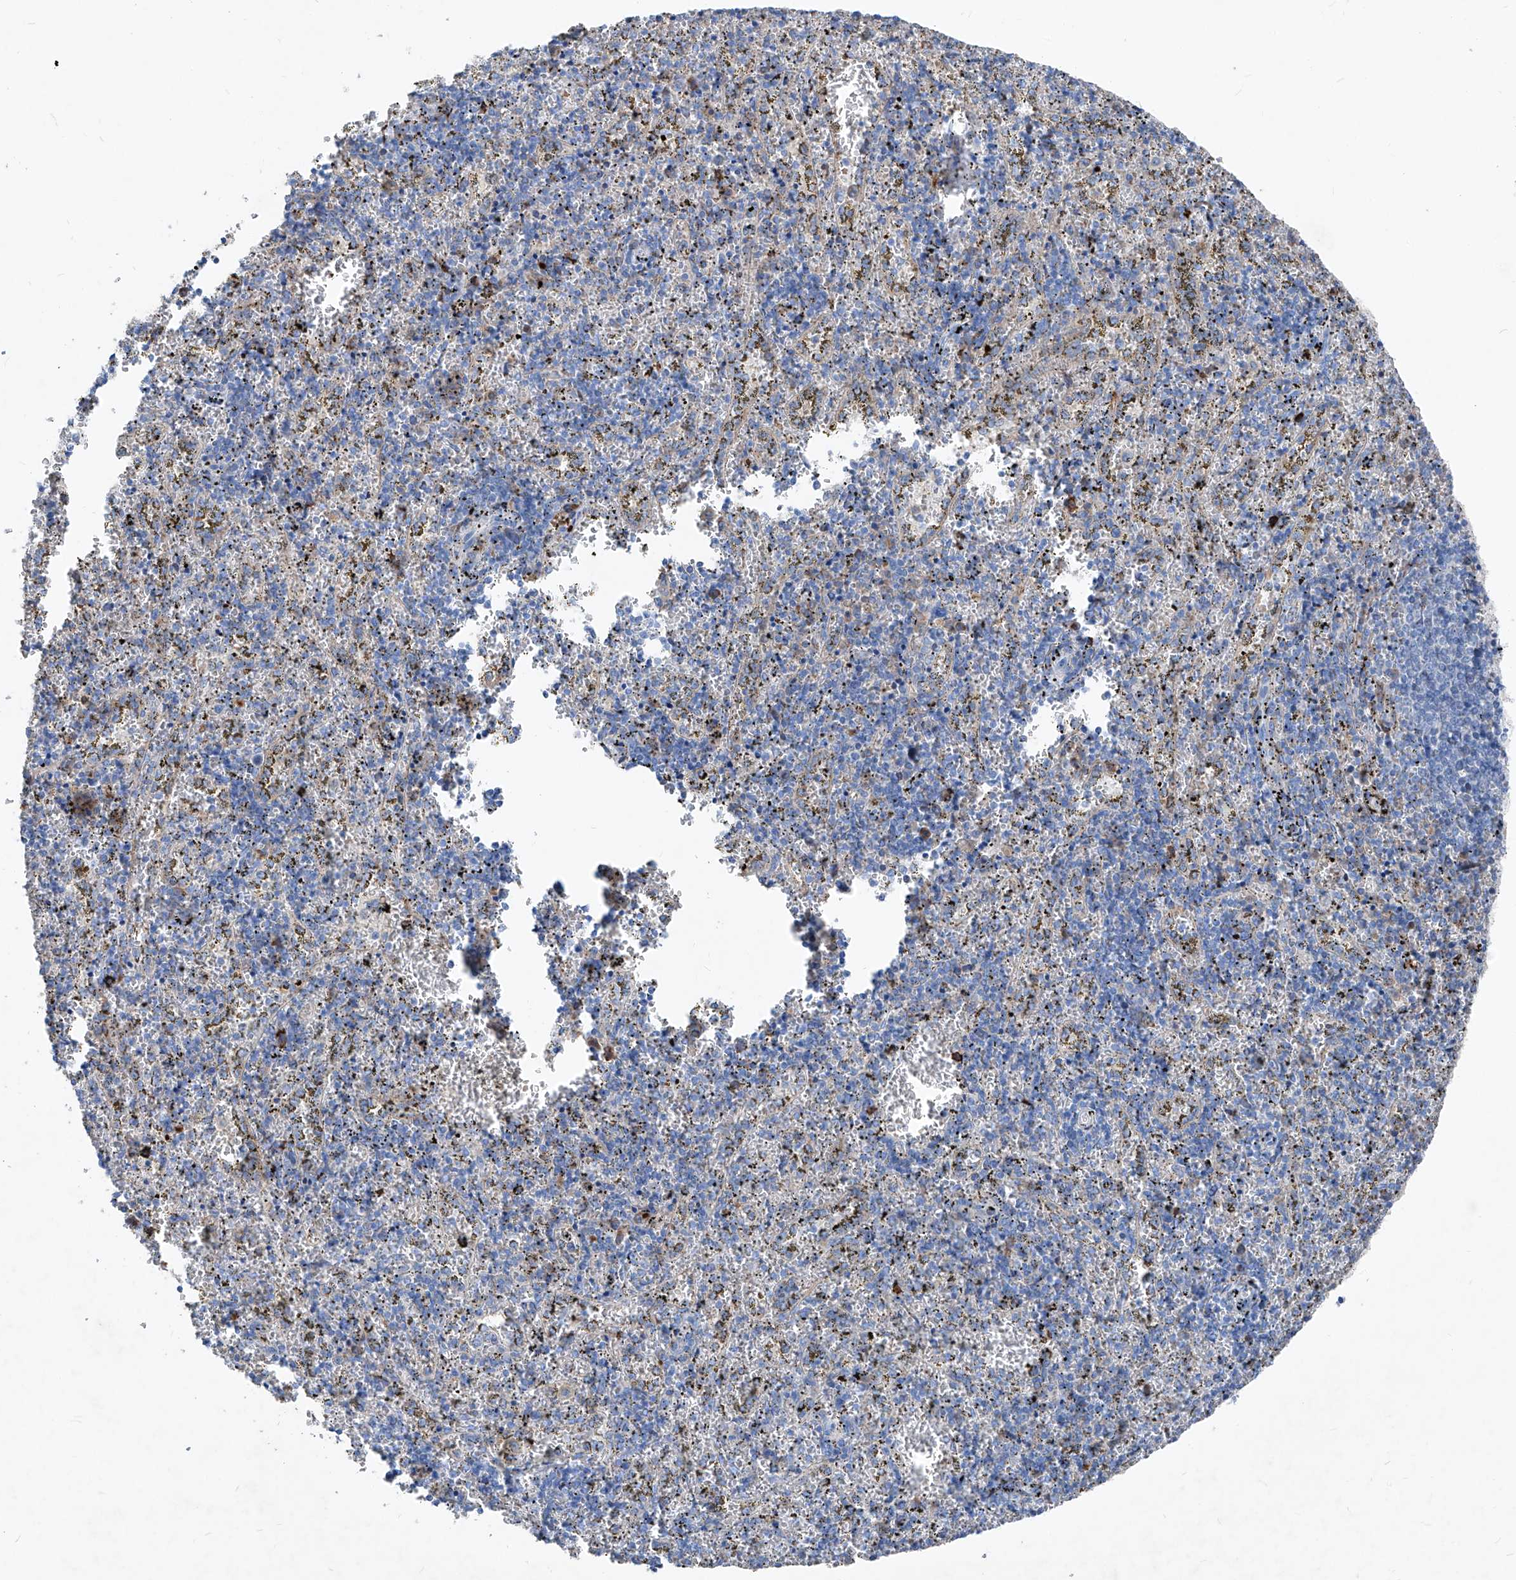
{"staining": {"intensity": "moderate", "quantity": "<25%", "location": "cytoplasmic/membranous"}, "tissue": "spleen", "cell_type": "Cells in red pulp", "image_type": "normal", "snomed": [{"axis": "morphology", "description": "Normal tissue, NOS"}, {"axis": "topography", "description": "Spleen"}], "caption": "Protein expression analysis of normal spleen reveals moderate cytoplasmic/membranous positivity in about <25% of cells in red pulp. (Stains: DAB in brown, nuclei in blue, Microscopy: brightfield microscopy at high magnification).", "gene": "IFI27", "patient": {"sex": "male", "age": 11}}